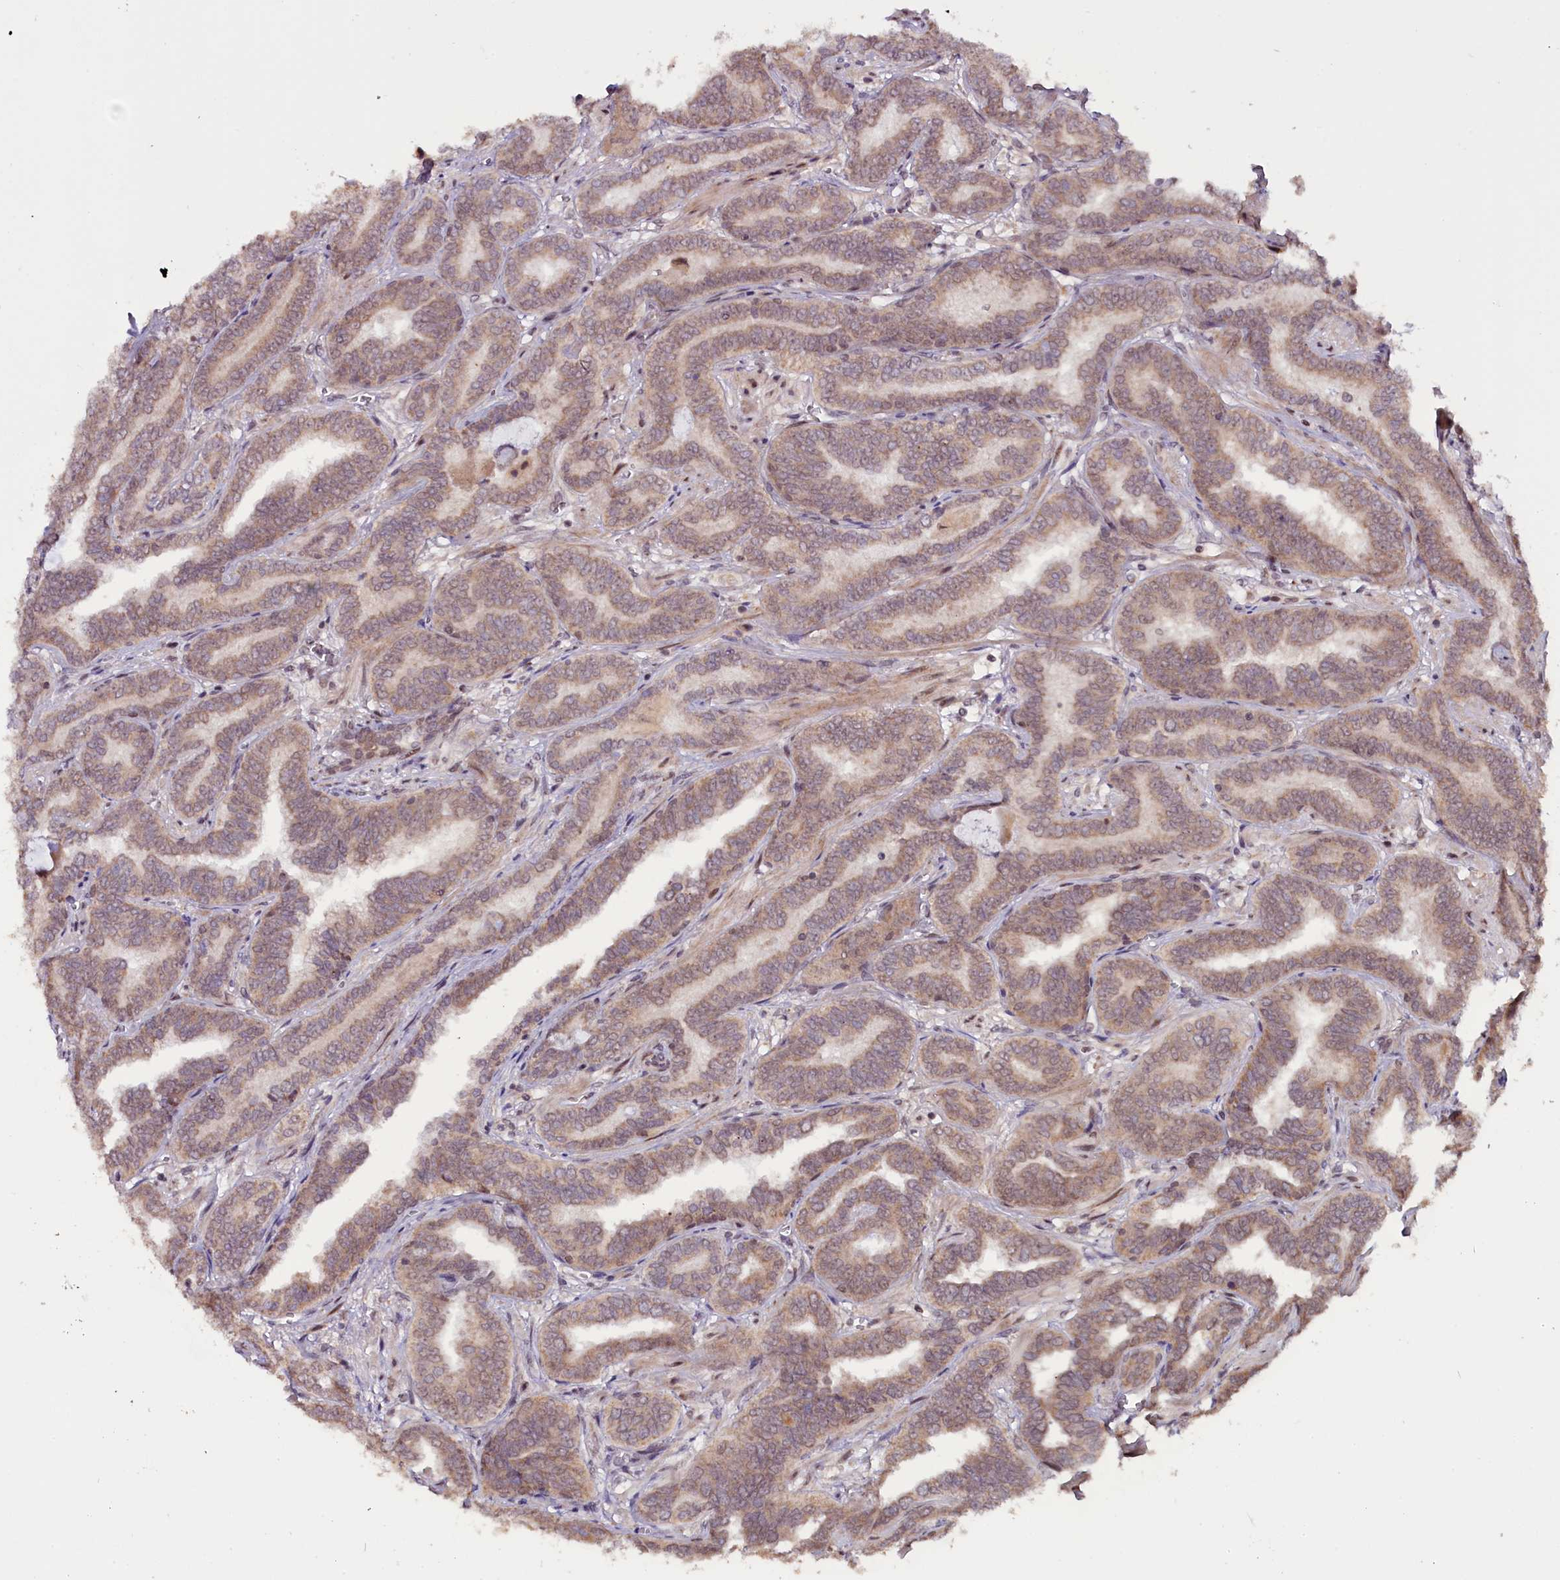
{"staining": {"intensity": "weak", "quantity": ">75%", "location": "cytoplasmic/membranous,nuclear"}, "tissue": "prostate cancer", "cell_type": "Tumor cells", "image_type": "cancer", "snomed": [{"axis": "morphology", "description": "Adenocarcinoma, High grade"}, {"axis": "topography", "description": "Prostate"}], "caption": "A brown stain shows weak cytoplasmic/membranous and nuclear staining of a protein in human prostate cancer (adenocarcinoma (high-grade)) tumor cells. (DAB (3,3'-diaminobenzidine) IHC with brightfield microscopy, high magnification).", "gene": "RPUSD2", "patient": {"sex": "male", "age": 67}}